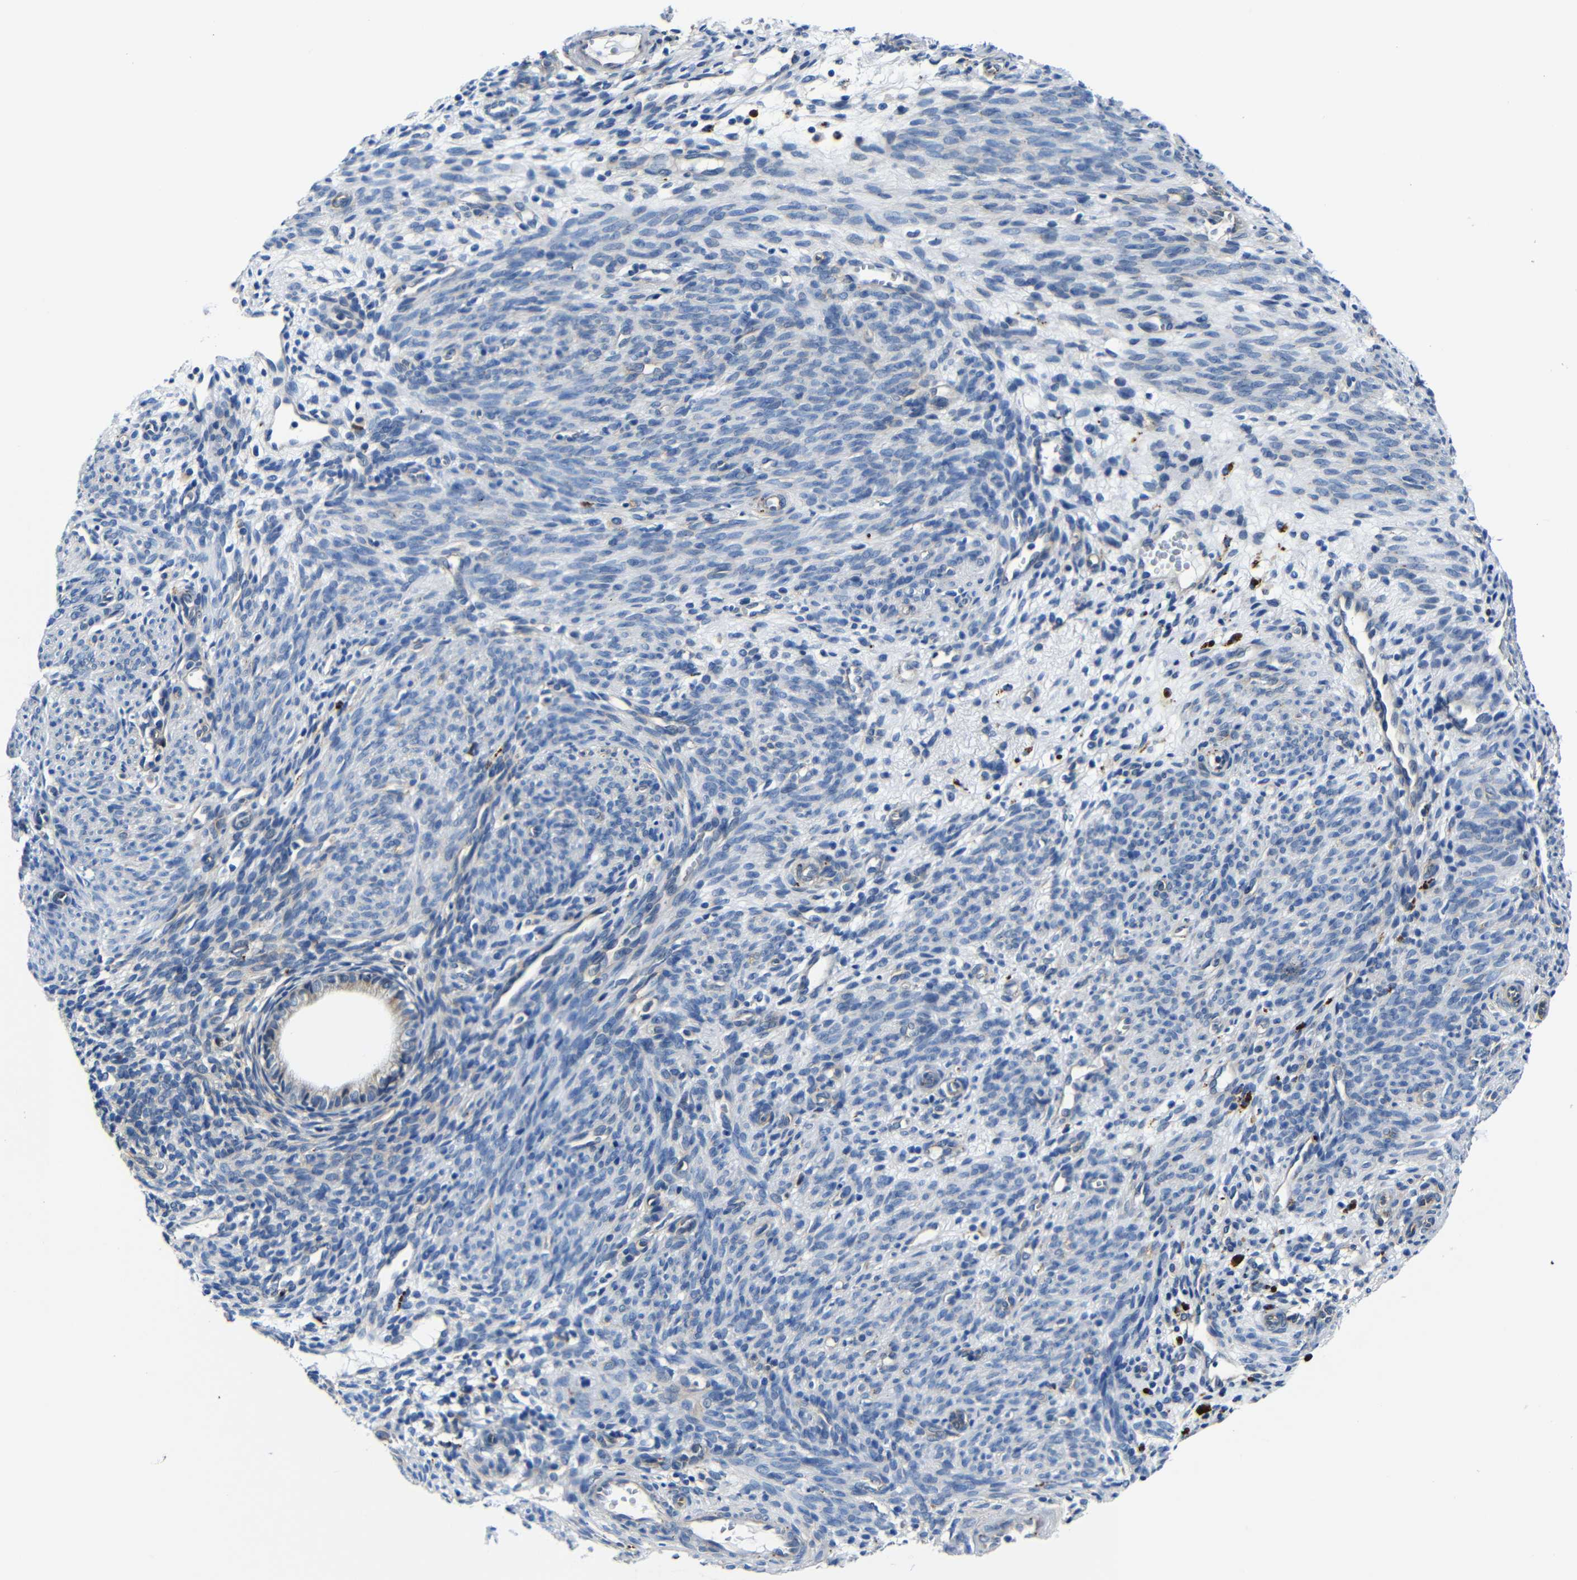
{"staining": {"intensity": "negative", "quantity": "none", "location": "none"}, "tissue": "endometrium", "cell_type": "Cells in endometrial stroma", "image_type": "normal", "snomed": [{"axis": "morphology", "description": "Normal tissue, NOS"}, {"axis": "morphology", "description": "Adenocarcinoma, NOS"}, {"axis": "topography", "description": "Endometrium"}, {"axis": "topography", "description": "Ovary"}], "caption": "There is no significant staining in cells in endometrial stroma of endometrium.", "gene": "GIMAP2", "patient": {"sex": "female", "age": 68}}